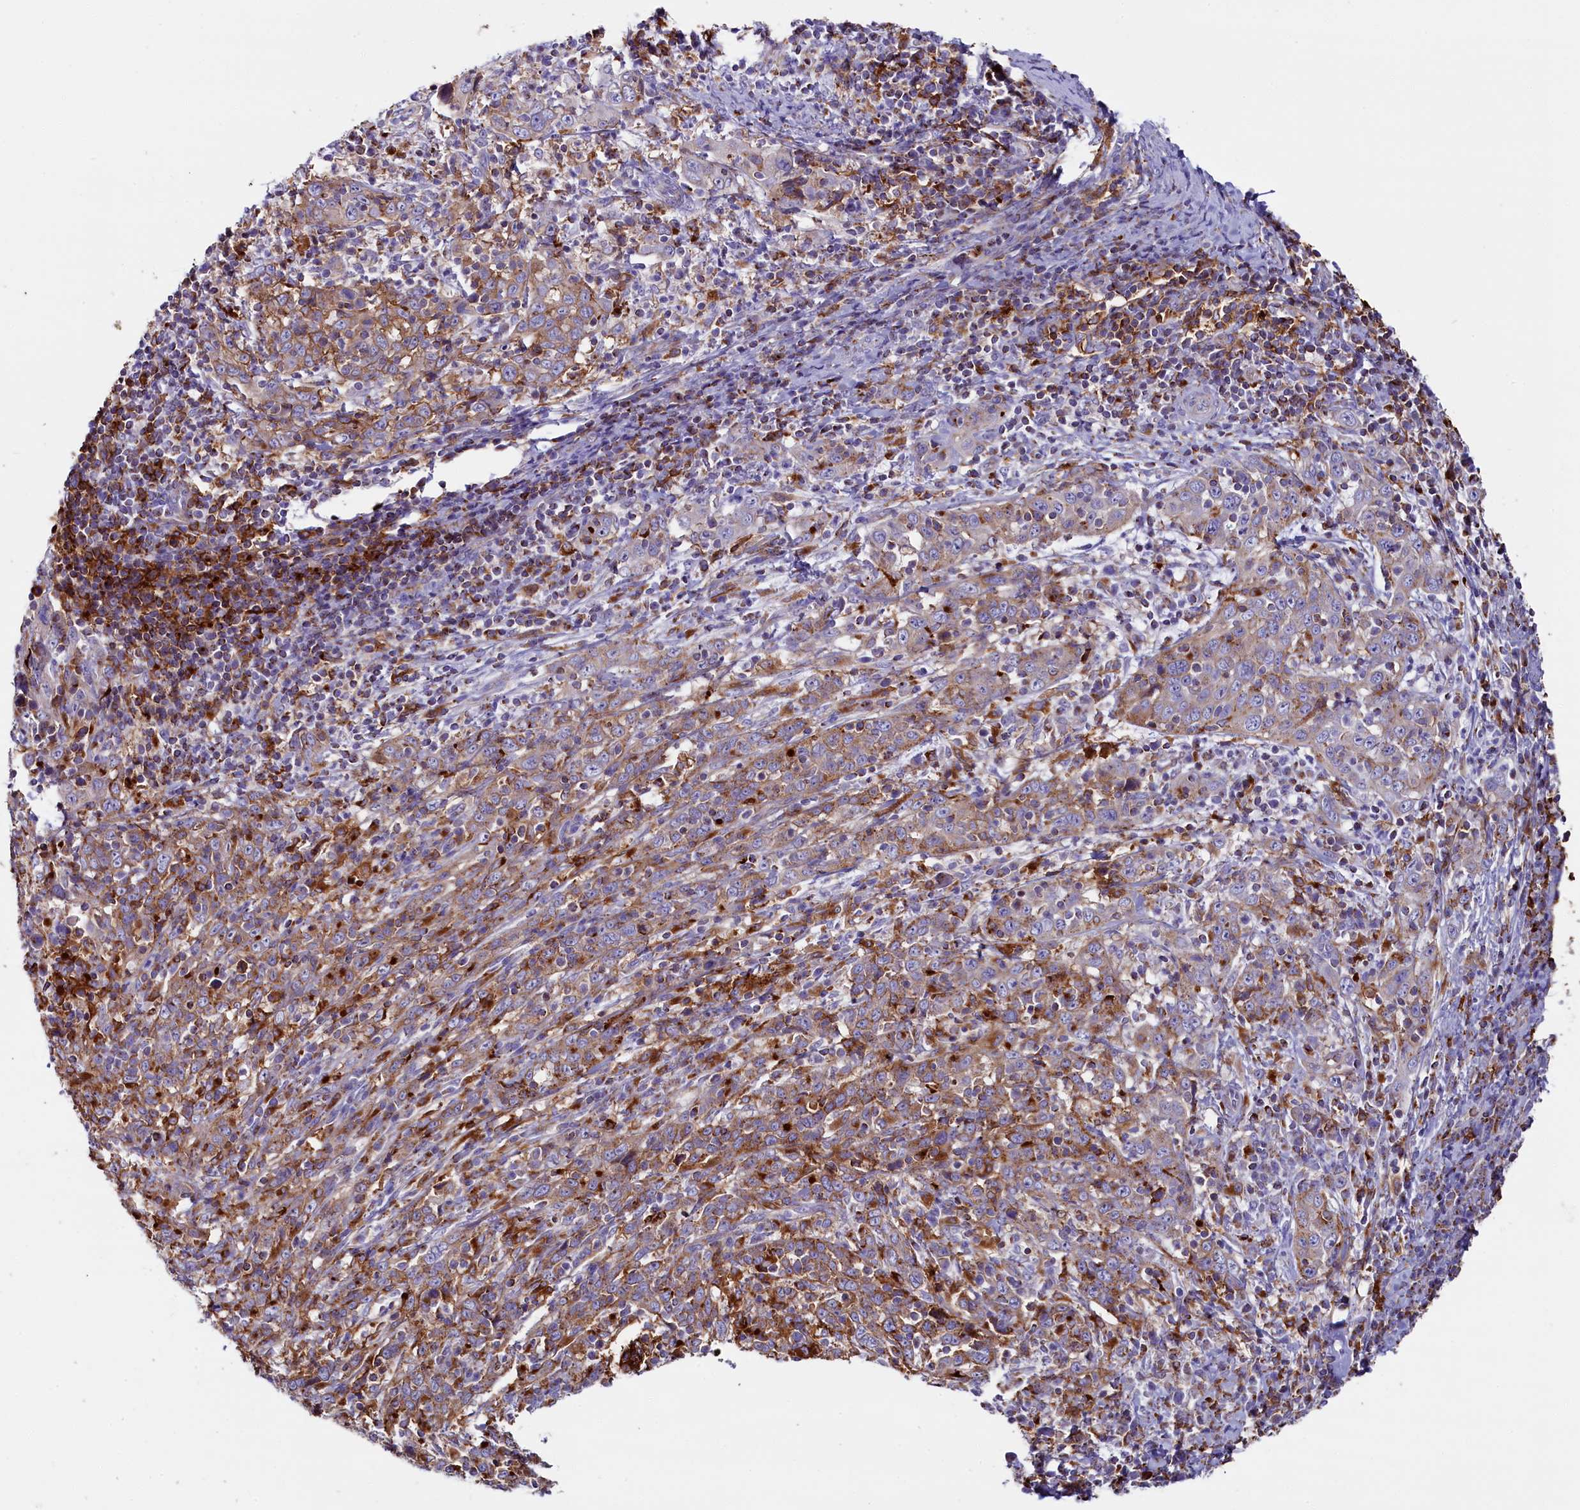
{"staining": {"intensity": "weak", "quantity": "25%-75%", "location": "cytoplasmic/membranous"}, "tissue": "cervical cancer", "cell_type": "Tumor cells", "image_type": "cancer", "snomed": [{"axis": "morphology", "description": "Squamous cell carcinoma, NOS"}, {"axis": "topography", "description": "Cervix"}], "caption": "The photomicrograph demonstrates immunohistochemical staining of squamous cell carcinoma (cervical). There is weak cytoplasmic/membranous positivity is present in approximately 25%-75% of tumor cells.", "gene": "IL20RA", "patient": {"sex": "female", "age": 46}}